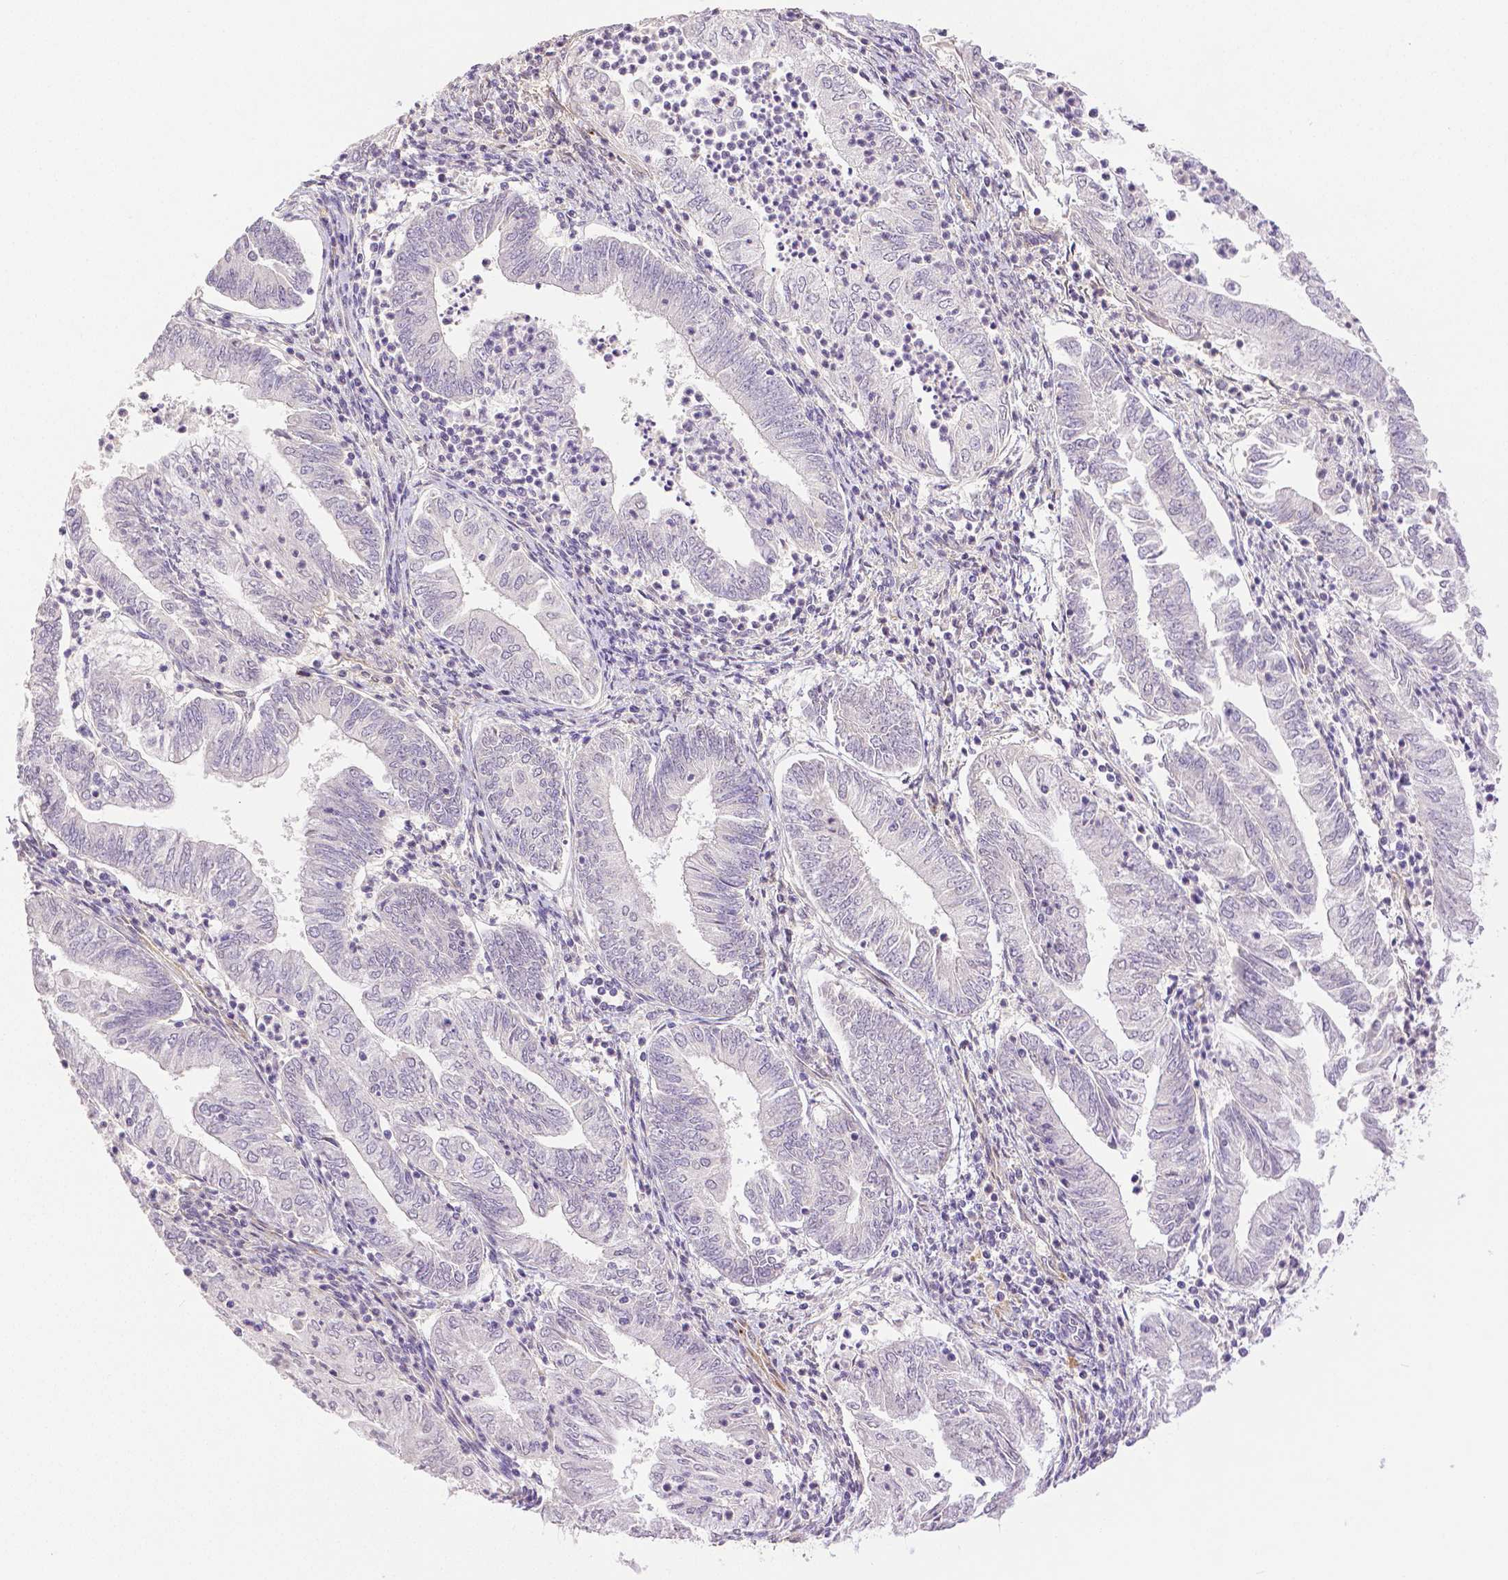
{"staining": {"intensity": "negative", "quantity": "none", "location": "none"}, "tissue": "endometrial cancer", "cell_type": "Tumor cells", "image_type": "cancer", "snomed": [{"axis": "morphology", "description": "Adenocarcinoma, NOS"}, {"axis": "topography", "description": "Endometrium"}], "caption": "This is a image of IHC staining of endometrial cancer (adenocarcinoma), which shows no positivity in tumor cells.", "gene": "THY1", "patient": {"sex": "female", "age": 55}}